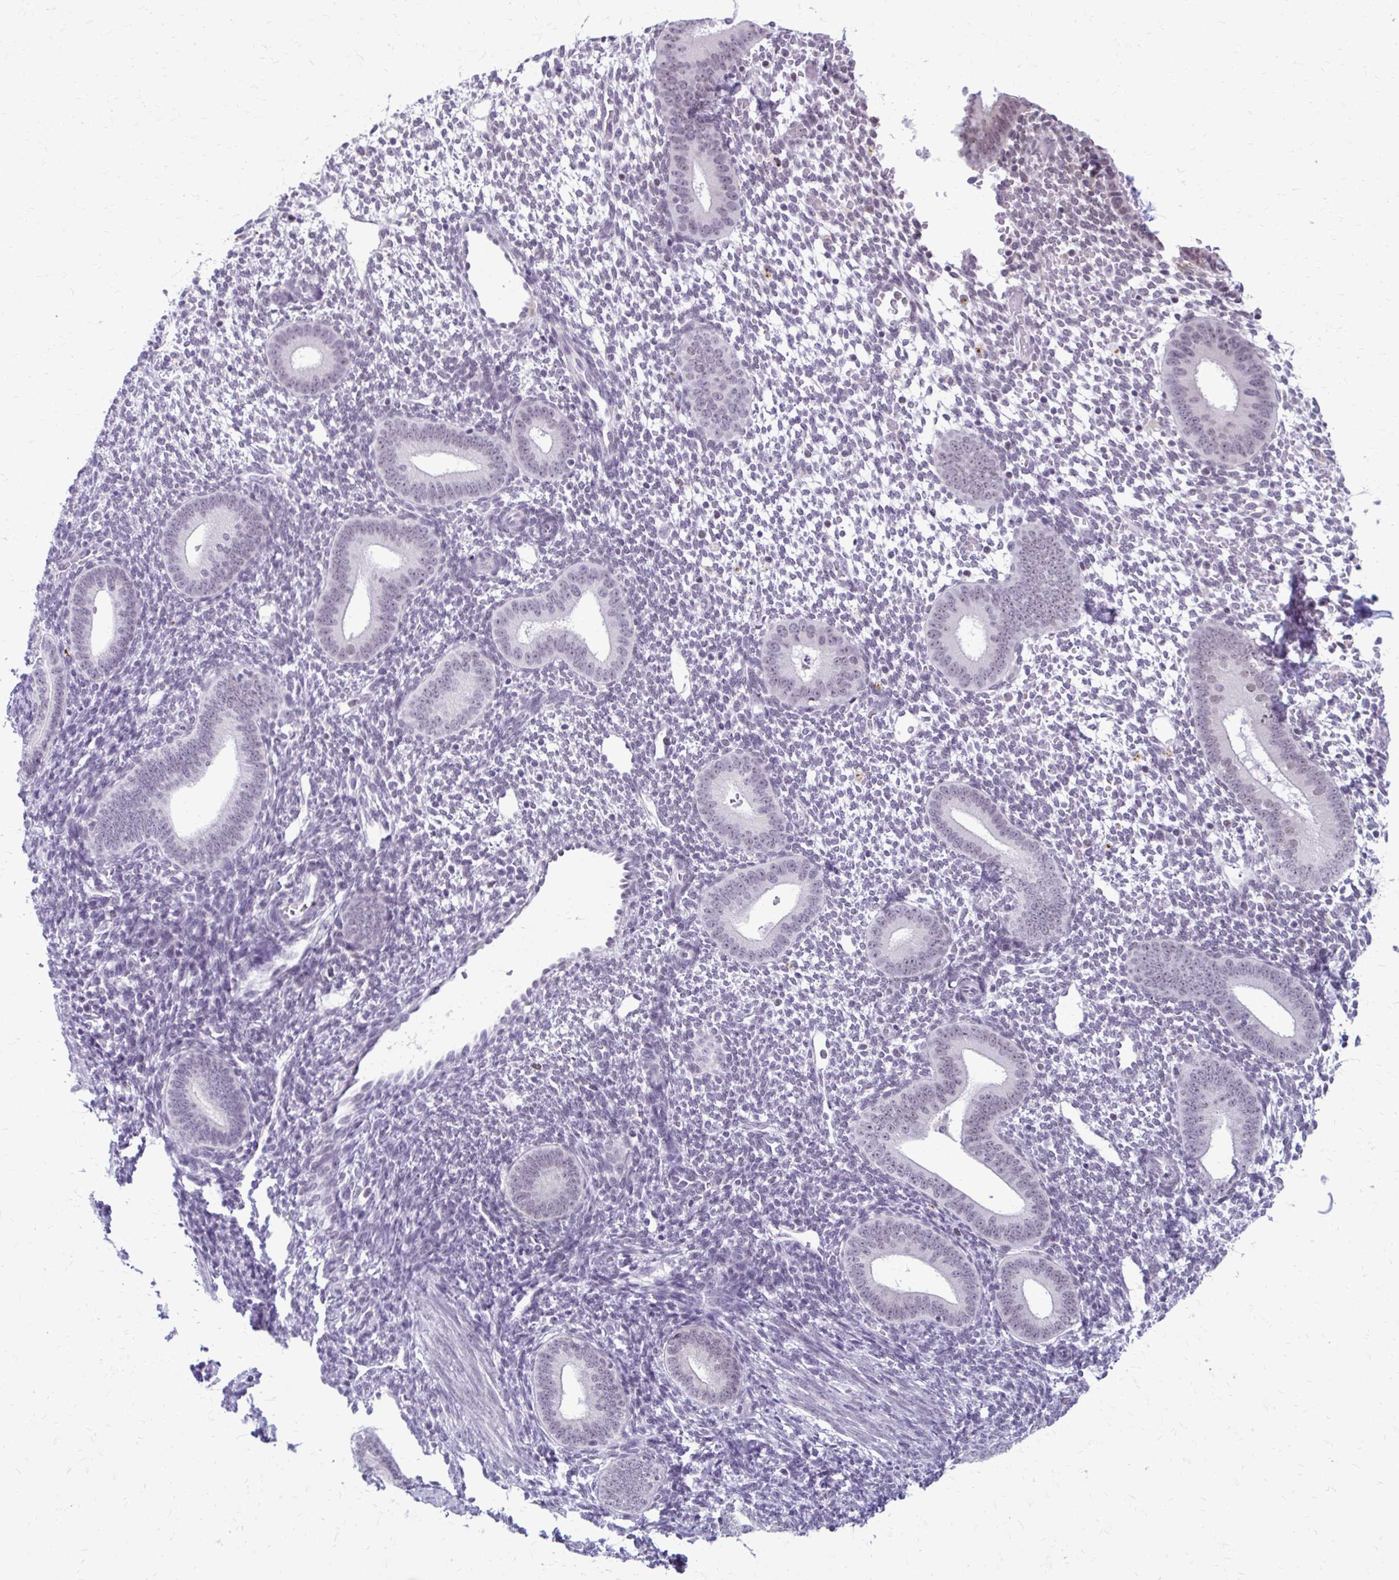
{"staining": {"intensity": "negative", "quantity": "none", "location": "none"}, "tissue": "endometrium", "cell_type": "Cells in endometrial stroma", "image_type": "normal", "snomed": [{"axis": "morphology", "description": "Normal tissue, NOS"}, {"axis": "topography", "description": "Endometrium"}], "caption": "Immunohistochemistry (IHC) histopathology image of benign endometrium stained for a protein (brown), which reveals no positivity in cells in endometrial stroma.", "gene": "PROSER1", "patient": {"sex": "female", "age": 40}}